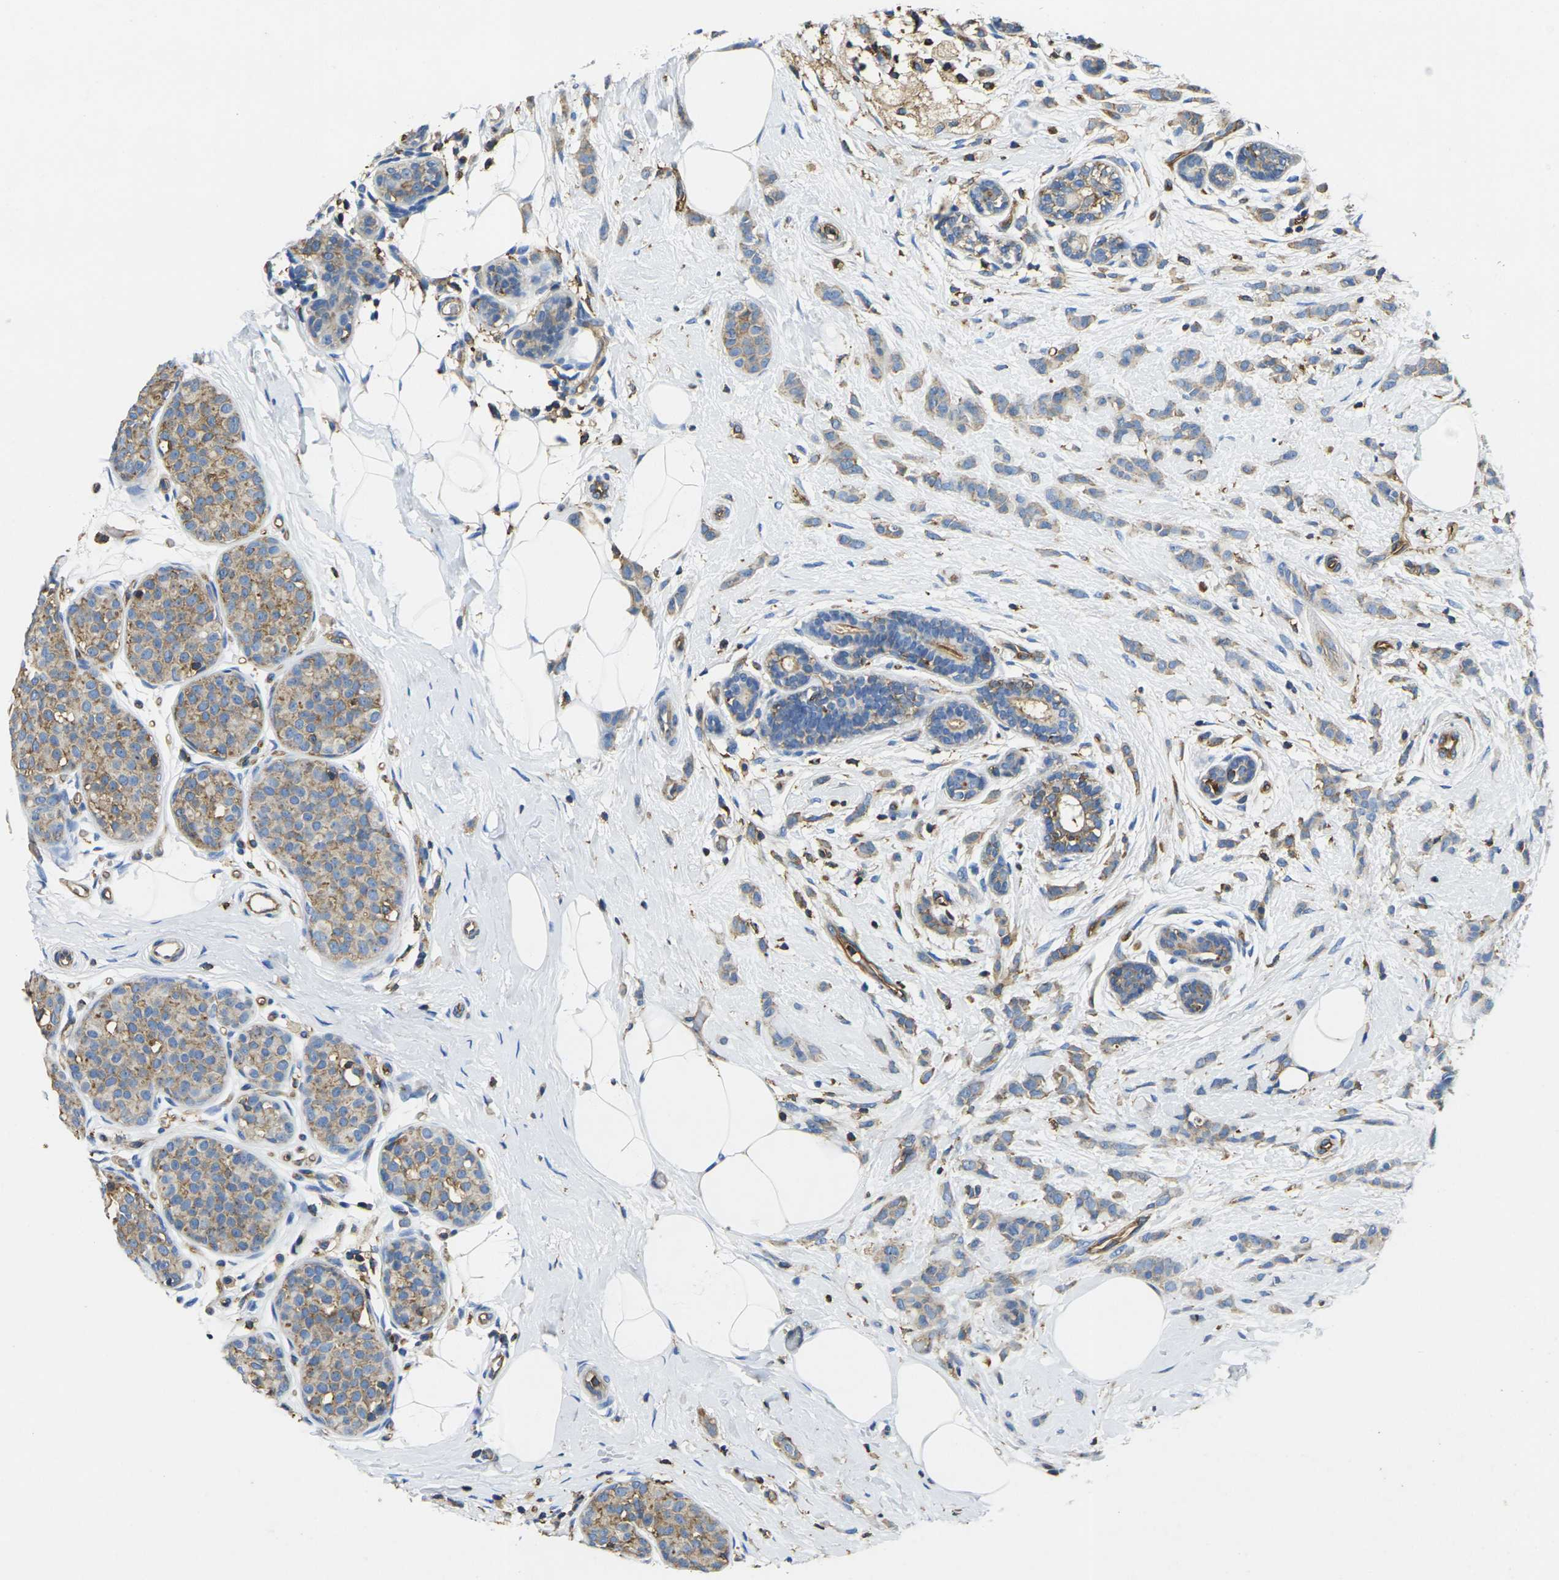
{"staining": {"intensity": "moderate", "quantity": ">75%", "location": "cytoplasmic/membranous"}, "tissue": "breast cancer", "cell_type": "Tumor cells", "image_type": "cancer", "snomed": [{"axis": "morphology", "description": "Lobular carcinoma, in situ"}, {"axis": "morphology", "description": "Lobular carcinoma"}, {"axis": "topography", "description": "Breast"}], "caption": "Protein staining by IHC reveals moderate cytoplasmic/membranous expression in approximately >75% of tumor cells in breast cancer.", "gene": "FAM110D", "patient": {"sex": "female", "age": 41}}